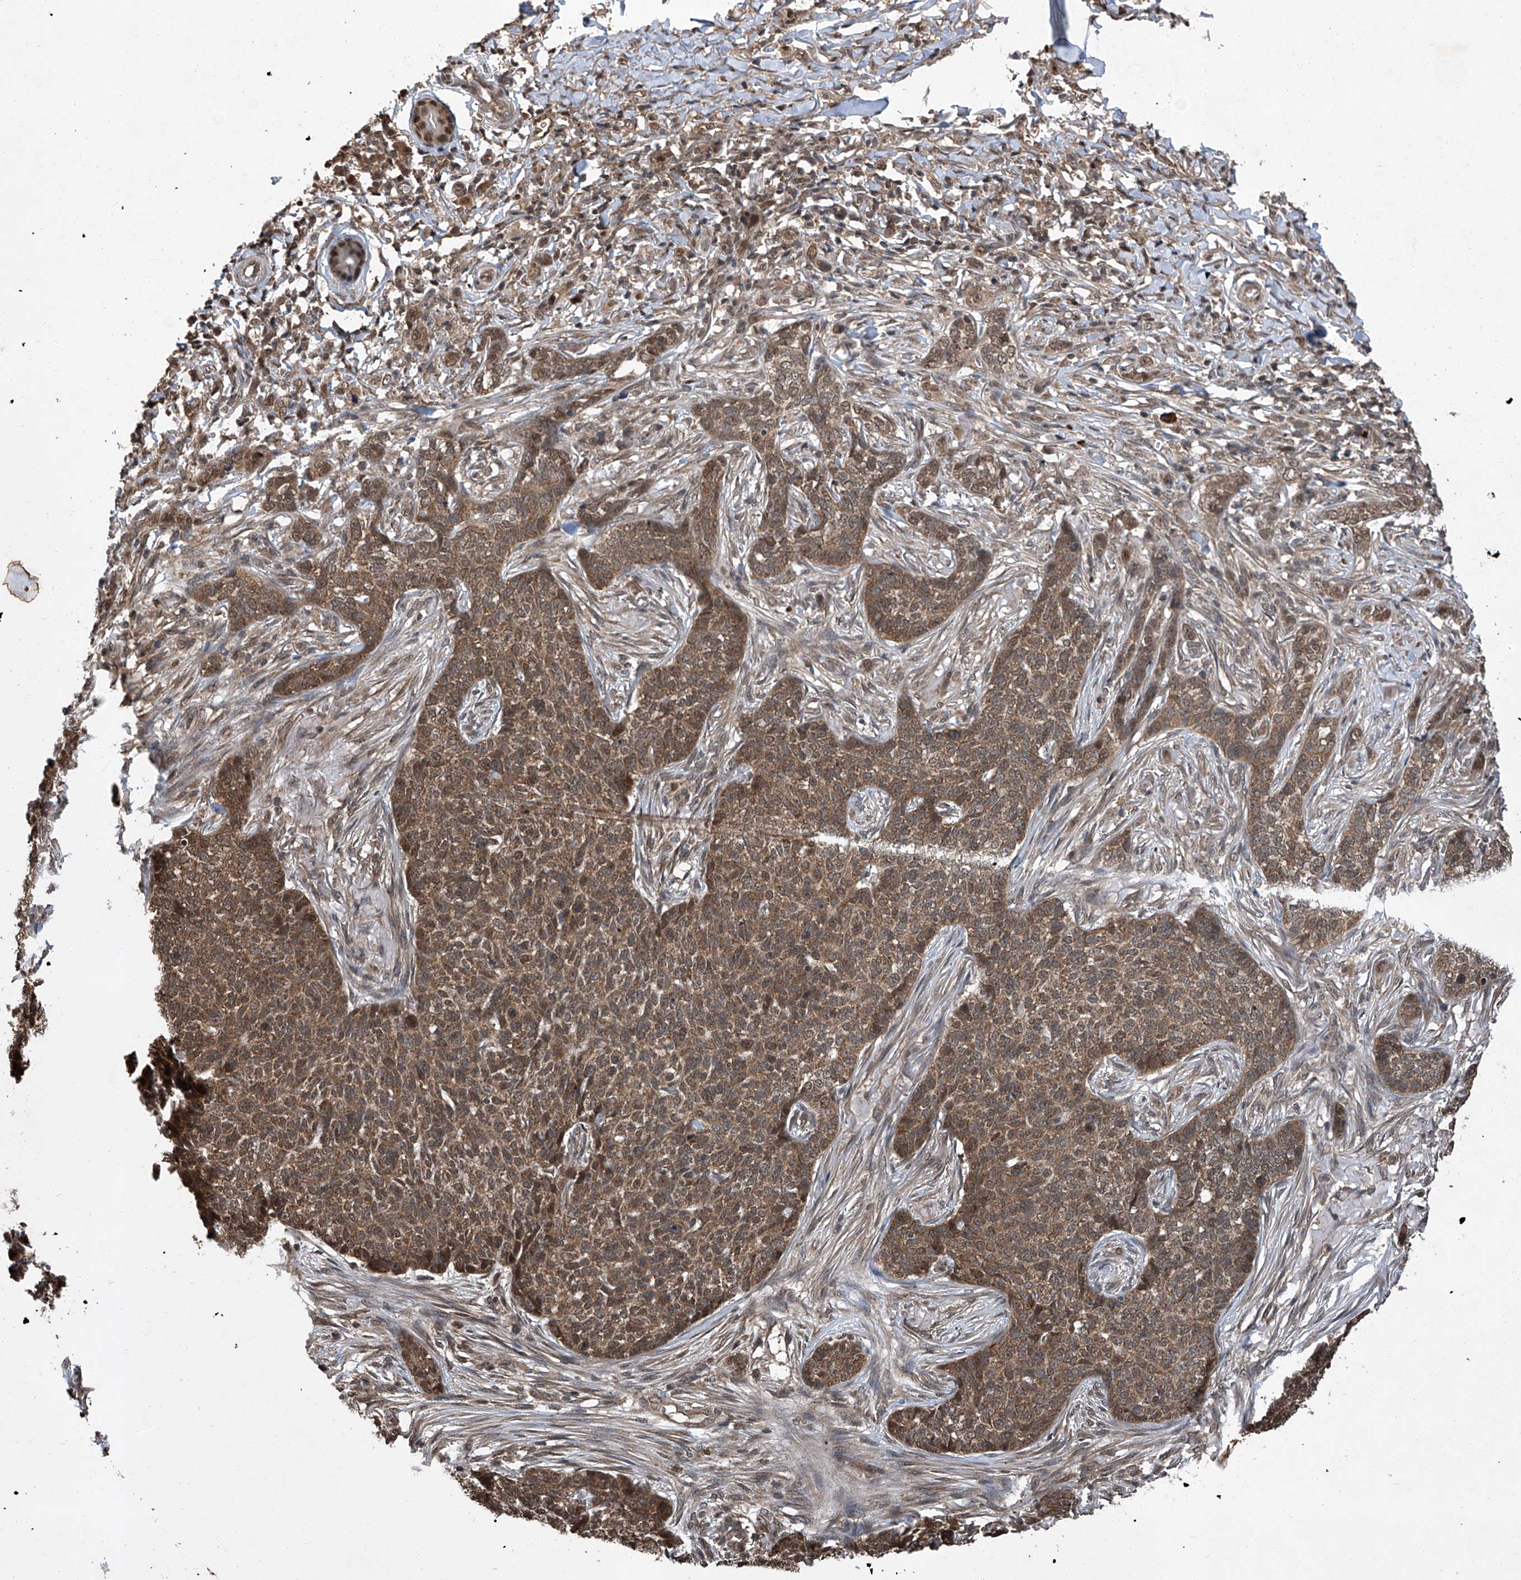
{"staining": {"intensity": "moderate", "quantity": ">75%", "location": "cytoplasmic/membranous,nuclear"}, "tissue": "skin cancer", "cell_type": "Tumor cells", "image_type": "cancer", "snomed": [{"axis": "morphology", "description": "Basal cell carcinoma"}, {"axis": "topography", "description": "Skin"}], "caption": "This photomicrograph shows basal cell carcinoma (skin) stained with IHC to label a protein in brown. The cytoplasmic/membranous and nuclear of tumor cells show moderate positivity for the protein. Nuclei are counter-stained blue.", "gene": "TSNAX", "patient": {"sex": "male", "age": 85}}